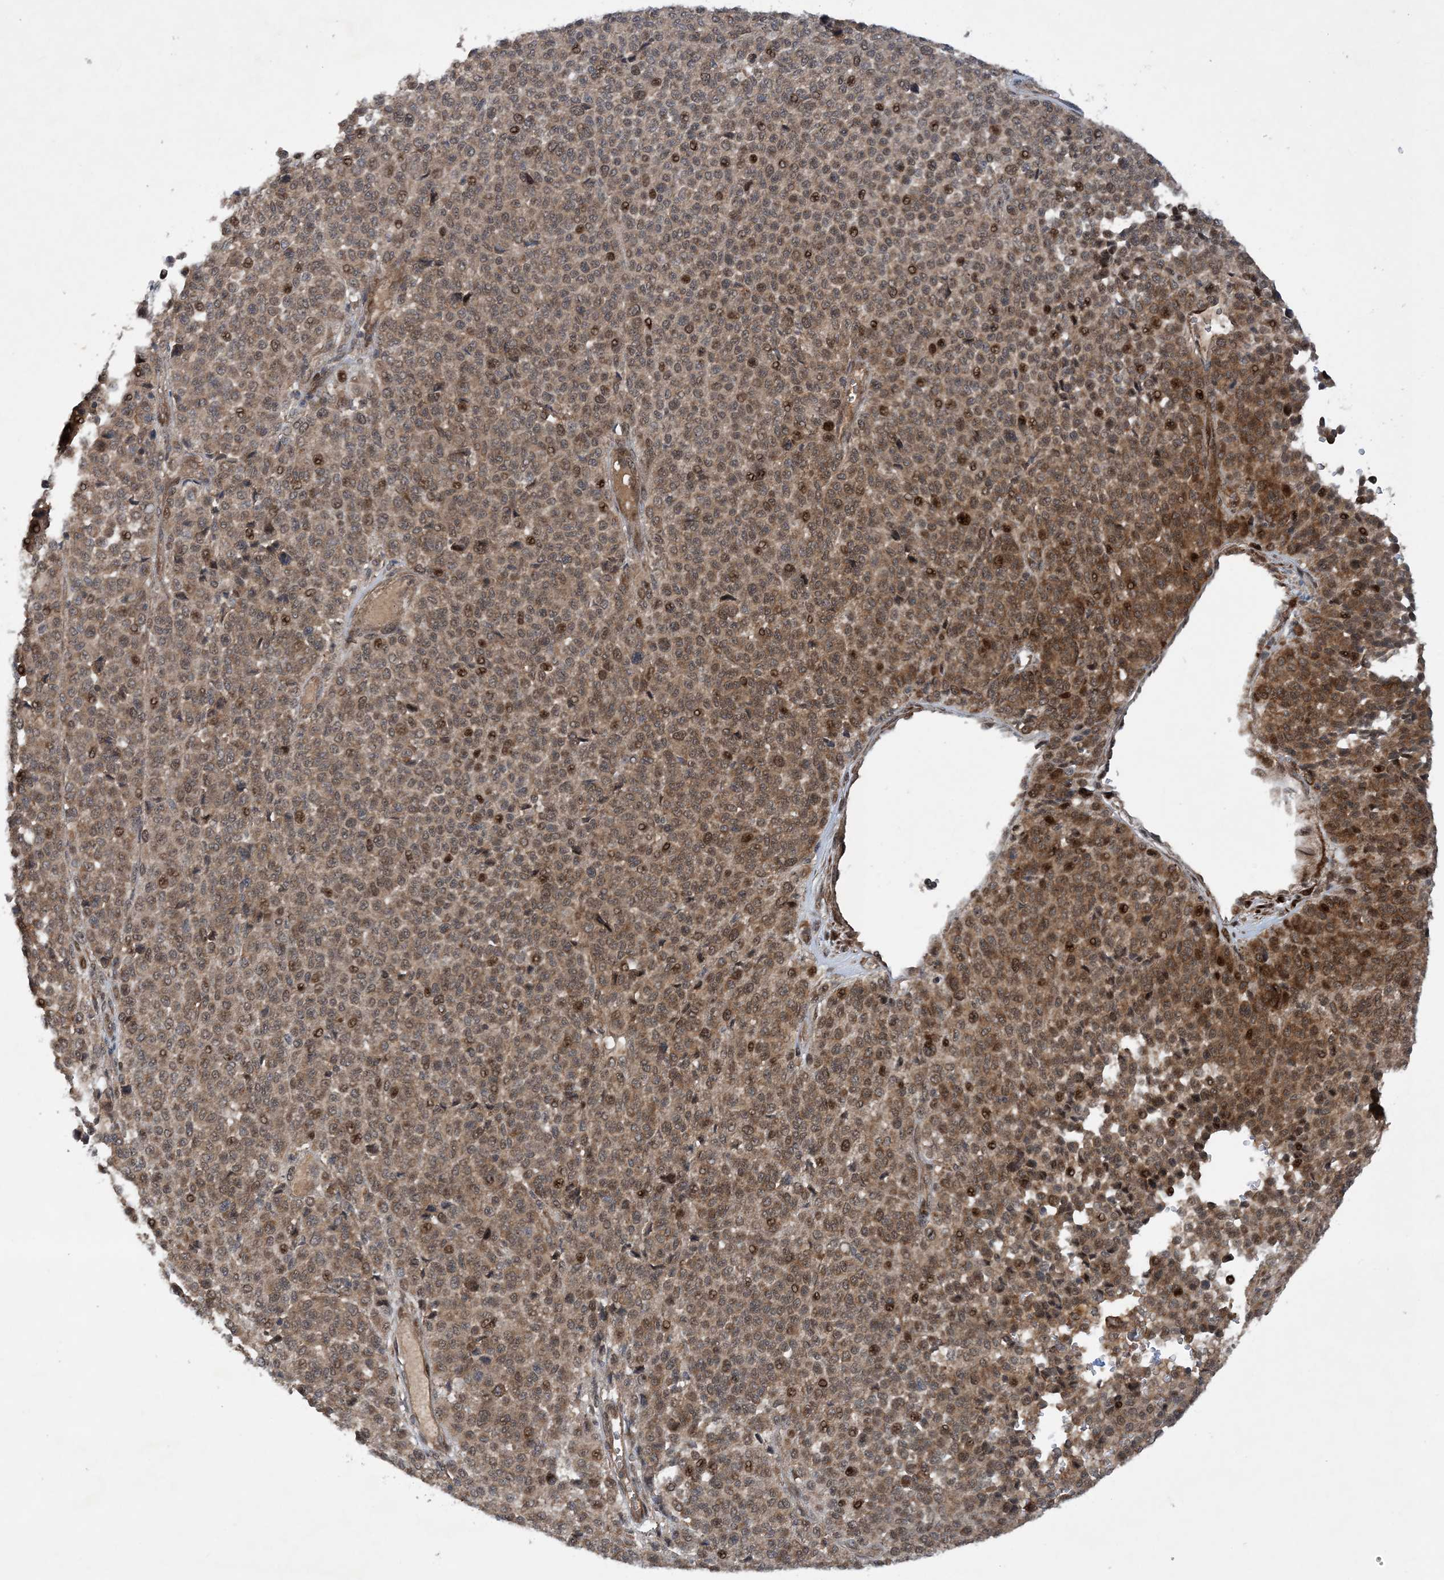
{"staining": {"intensity": "moderate", "quantity": "25%-75%", "location": "cytoplasmic/membranous,nuclear"}, "tissue": "melanoma", "cell_type": "Tumor cells", "image_type": "cancer", "snomed": [{"axis": "morphology", "description": "Malignant melanoma, Metastatic site"}, {"axis": "topography", "description": "Pancreas"}], "caption": "Immunohistochemistry (DAB) staining of human malignant melanoma (metastatic site) demonstrates moderate cytoplasmic/membranous and nuclear protein positivity in approximately 25%-75% of tumor cells.", "gene": "HEMK1", "patient": {"sex": "female", "age": 30}}